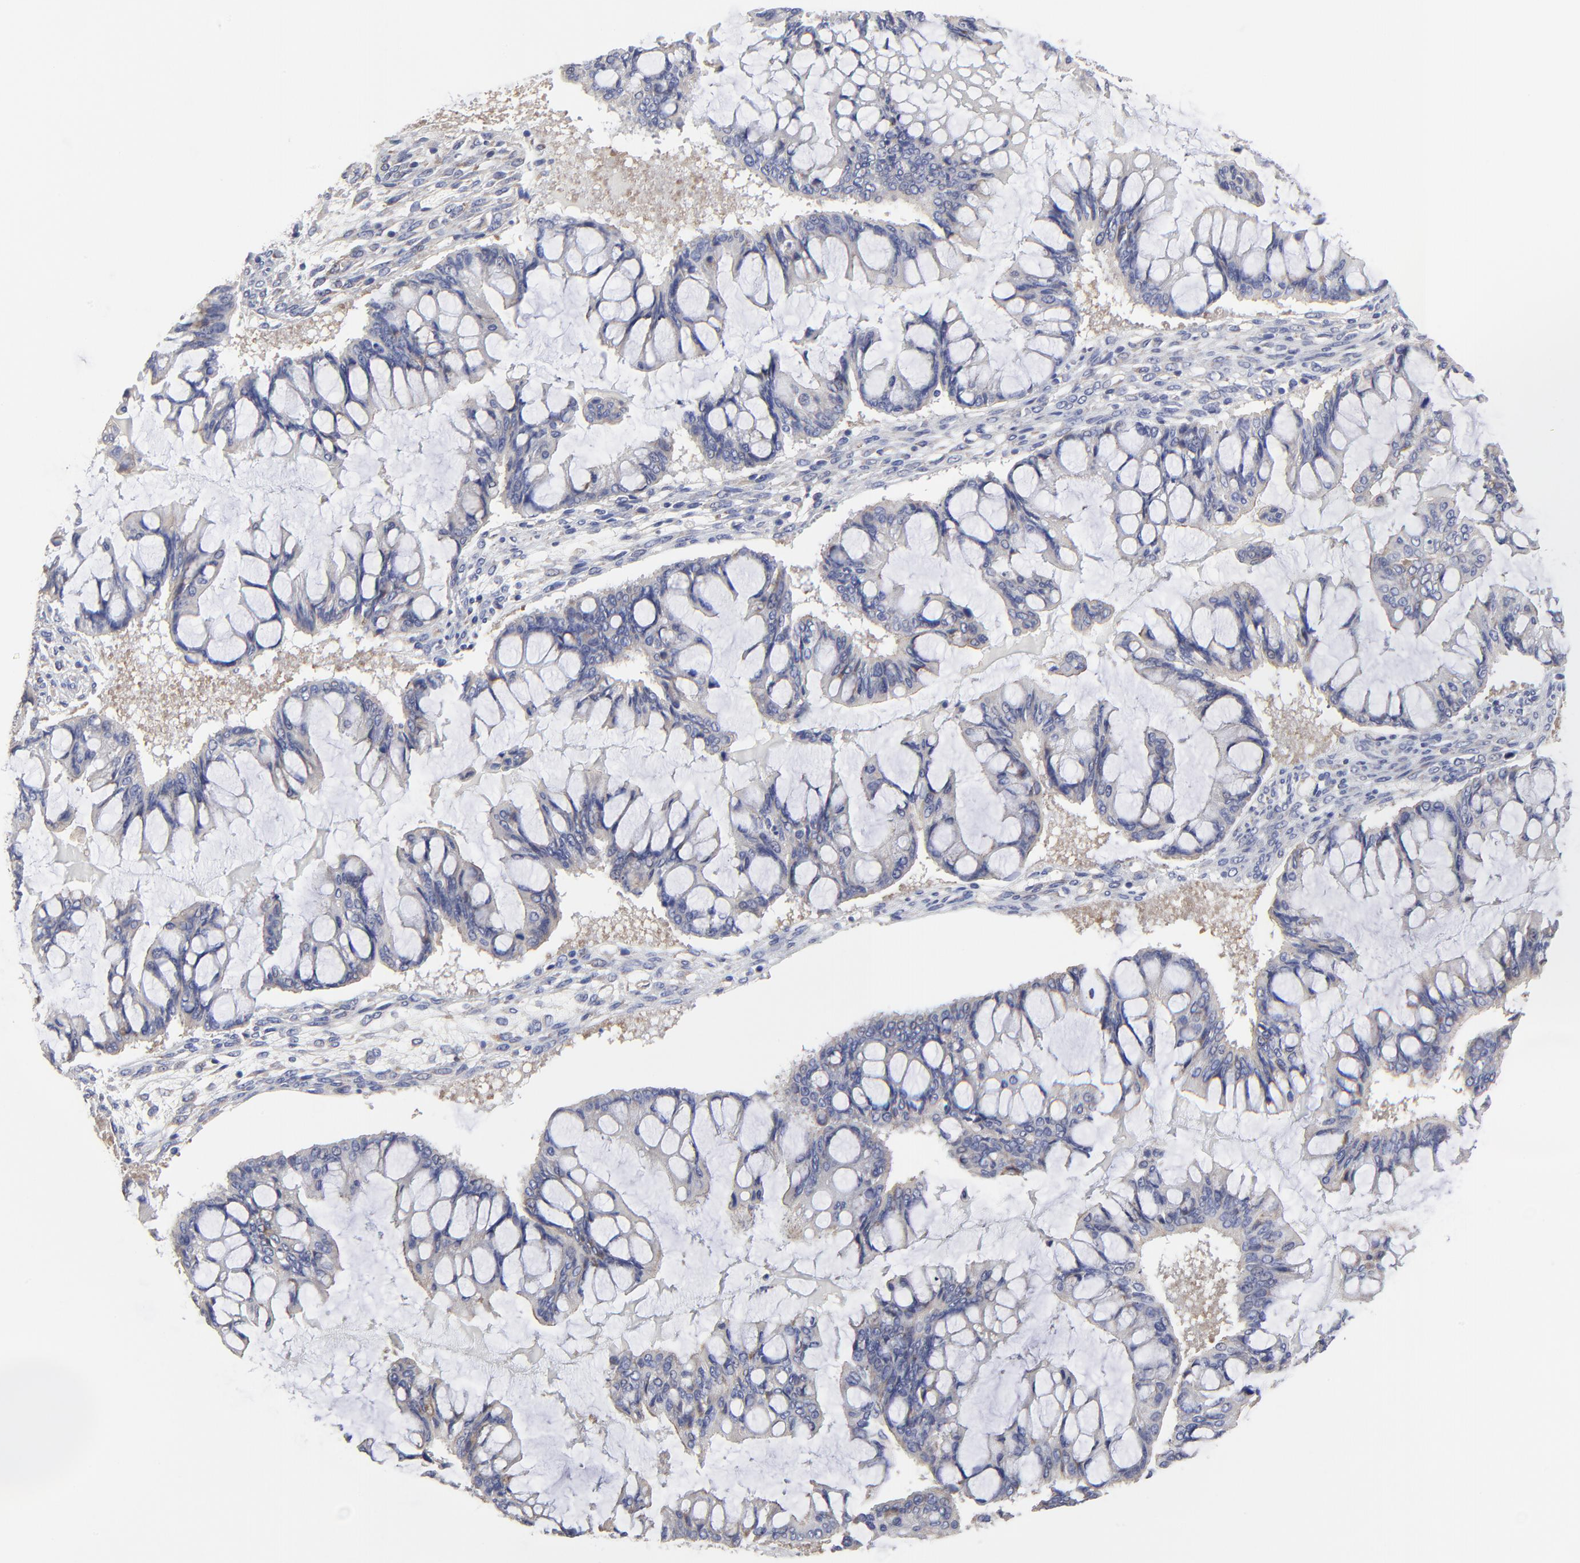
{"staining": {"intensity": "weak", "quantity": "<25%", "location": "cytoplasmic/membranous"}, "tissue": "ovarian cancer", "cell_type": "Tumor cells", "image_type": "cancer", "snomed": [{"axis": "morphology", "description": "Cystadenocarcinoma, mucinous, NOS"}, {"axis": "topography", "description": "Ovary"}], "caption": "Immunohistochemistry (IHC) image of ovarian mucinous cystadenocarcinoma stained for a protein (brown), which exhibits no staining in tumor cells. (DAB (3,3'-diaminobenzidine) immunohistochemistry (IHC) with hematoxylin counter stain).", "gene": "SULF2", "patient": {"sex": "female", "age": 73}}